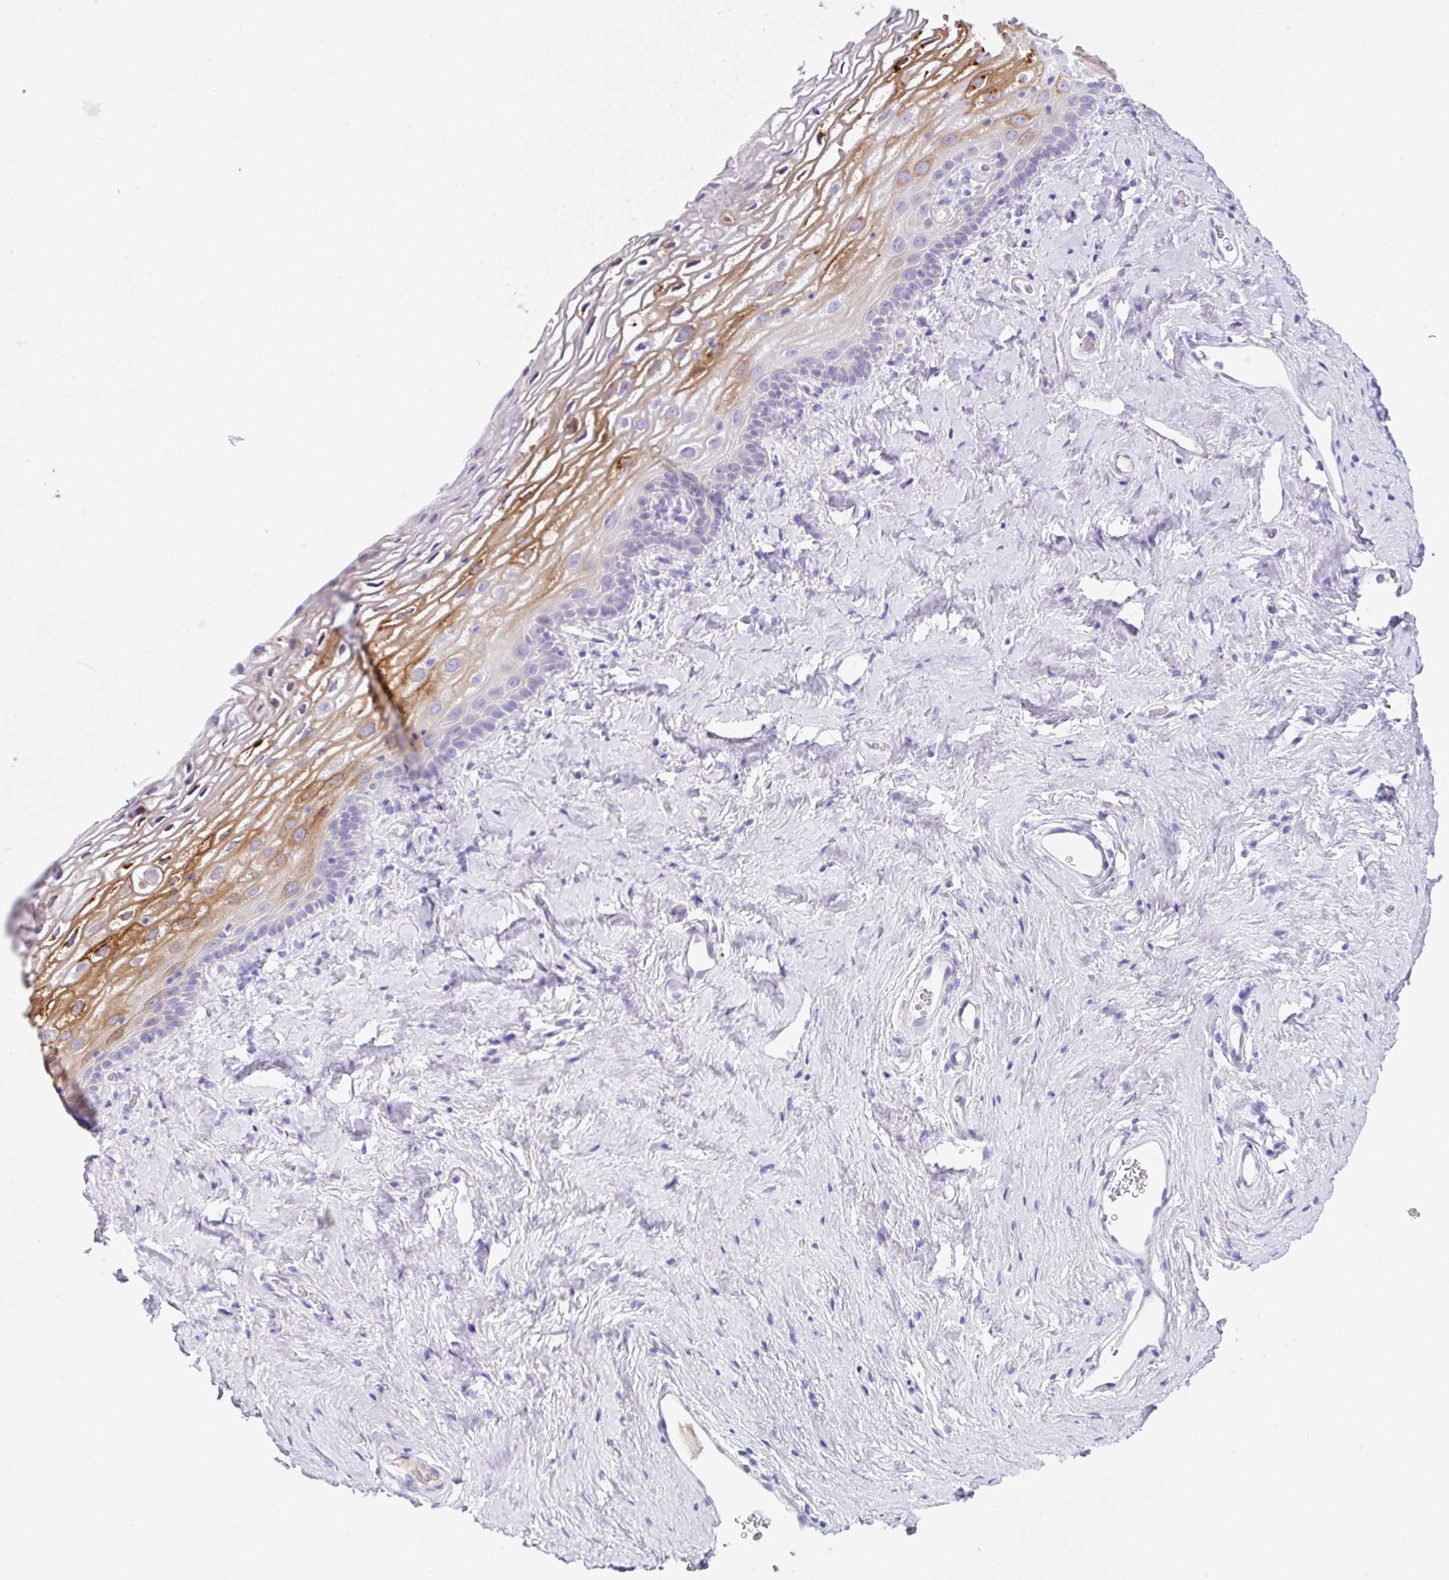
{"staining": {"intensity": "moderate", "quantity": "25%-75%", "location": "cytoplasmic/membranous"}, "tissue": "vagina", "cell_type": "Squamous epithelial cells", "image_type": "normal", "snomed": [{"axis": "morphology", "description": "Normal tissue, NOS"}, {"axis": "morphology", "description": "Adenocarcinoma, NOS"}, {"axis": "topography", "description": "Rectum"}, {"axis": "topography", "description": "Vagina"}, {"axis": "topography", "description": "Peripheral nerve tissue"}], "caption": "Protein analysis of unremarkable vagina reveals moderate cytoplasmic/membranous expression in about 25%-75% of squamous epithelial cells.", "gene": "KLK8", "patient": {"sex": "female", "age": 71}}